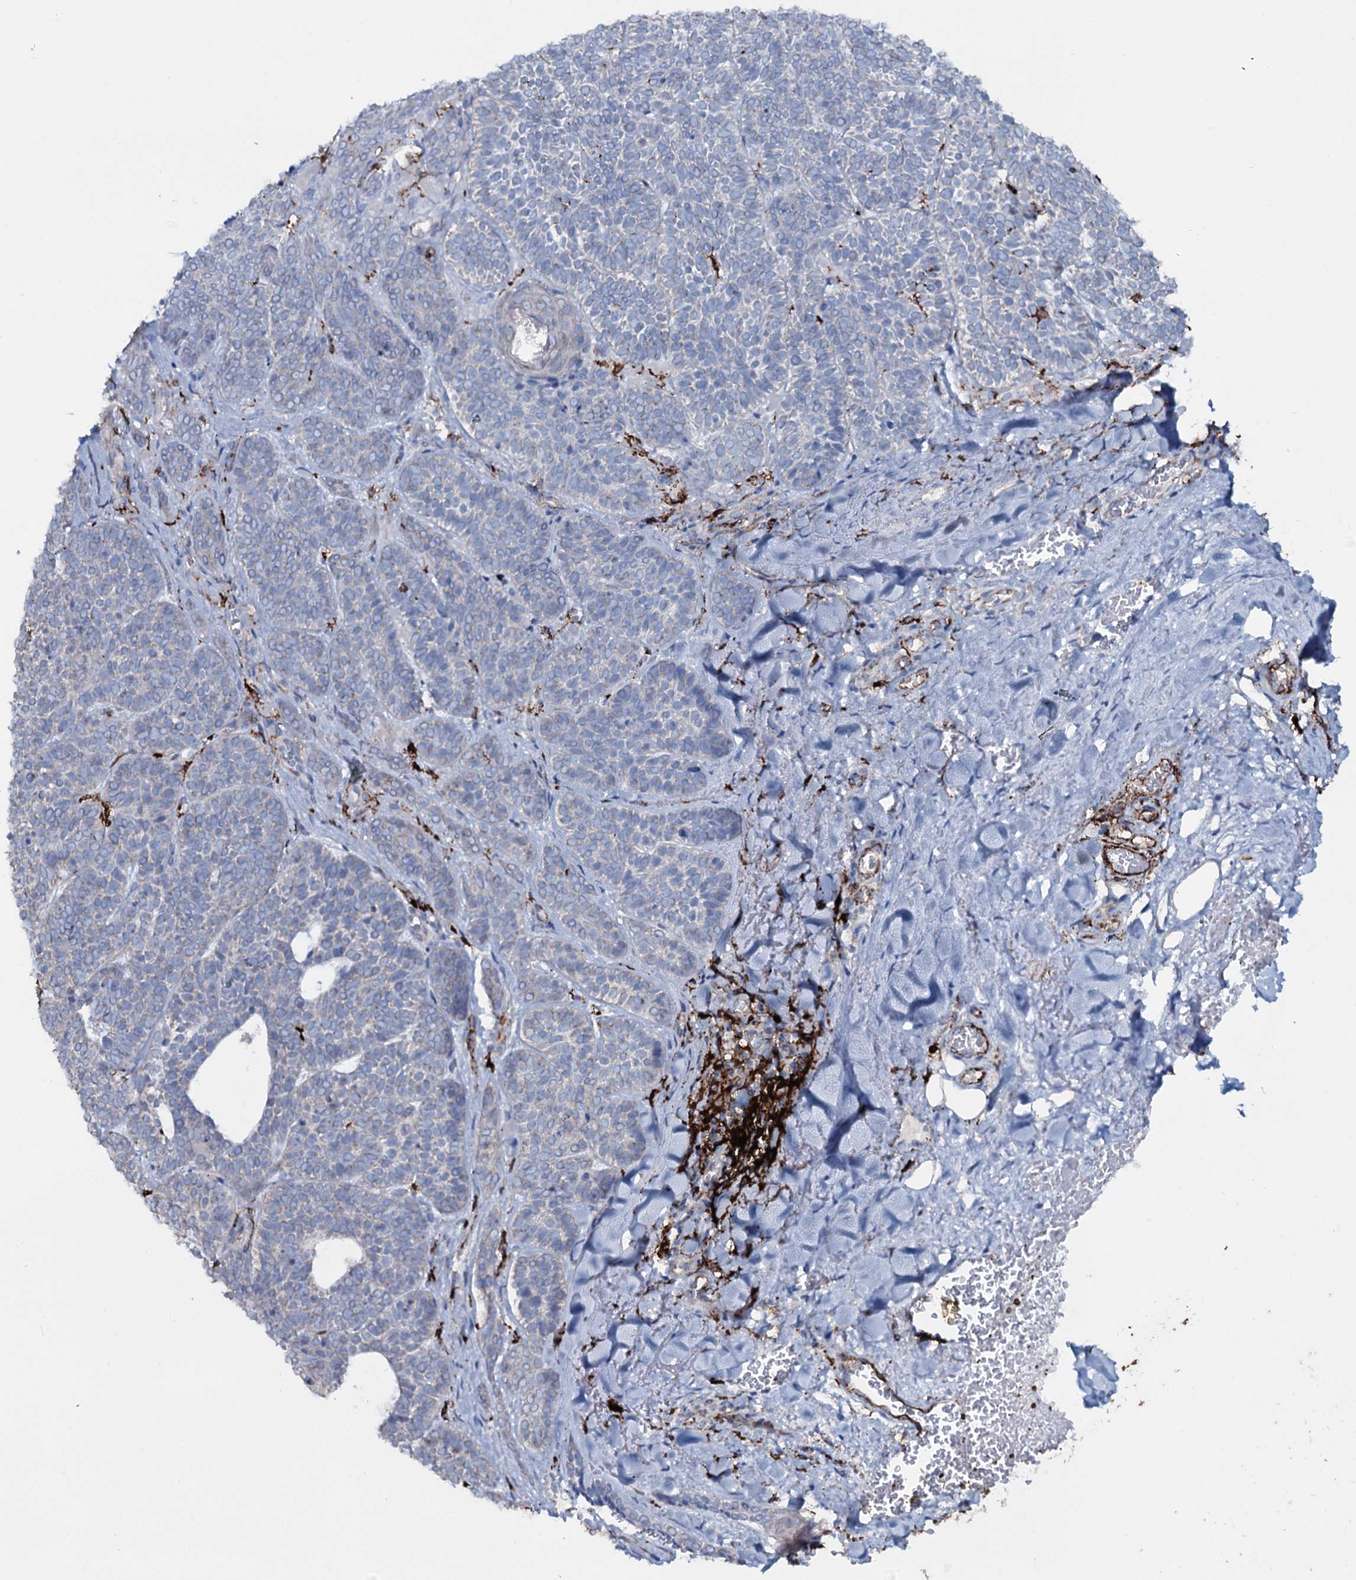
{"staining": {"intensity": "negative", "quantity": "none", "location": "none"}, "tissue": "skin cancer", "cell_type": "Tumor cells", "image_type": "cancer", "snomed": [{"axis": "morphology", "description": "Basal cell carcinoma"}, {"axis": "topography", "description": "Skin"}], "caption": "High power microscopy micrograph of an immunohistochemistry (IHC) histopathology image of skin basal cell carcinoma, revealing no significant staining in tumor cells. (DAB immunohistochemistry (IHC) visualized using brightfield microscopy, high magnification).", "gene": "OSBPL2", "patient": {"sex": "male", "age": 85}}